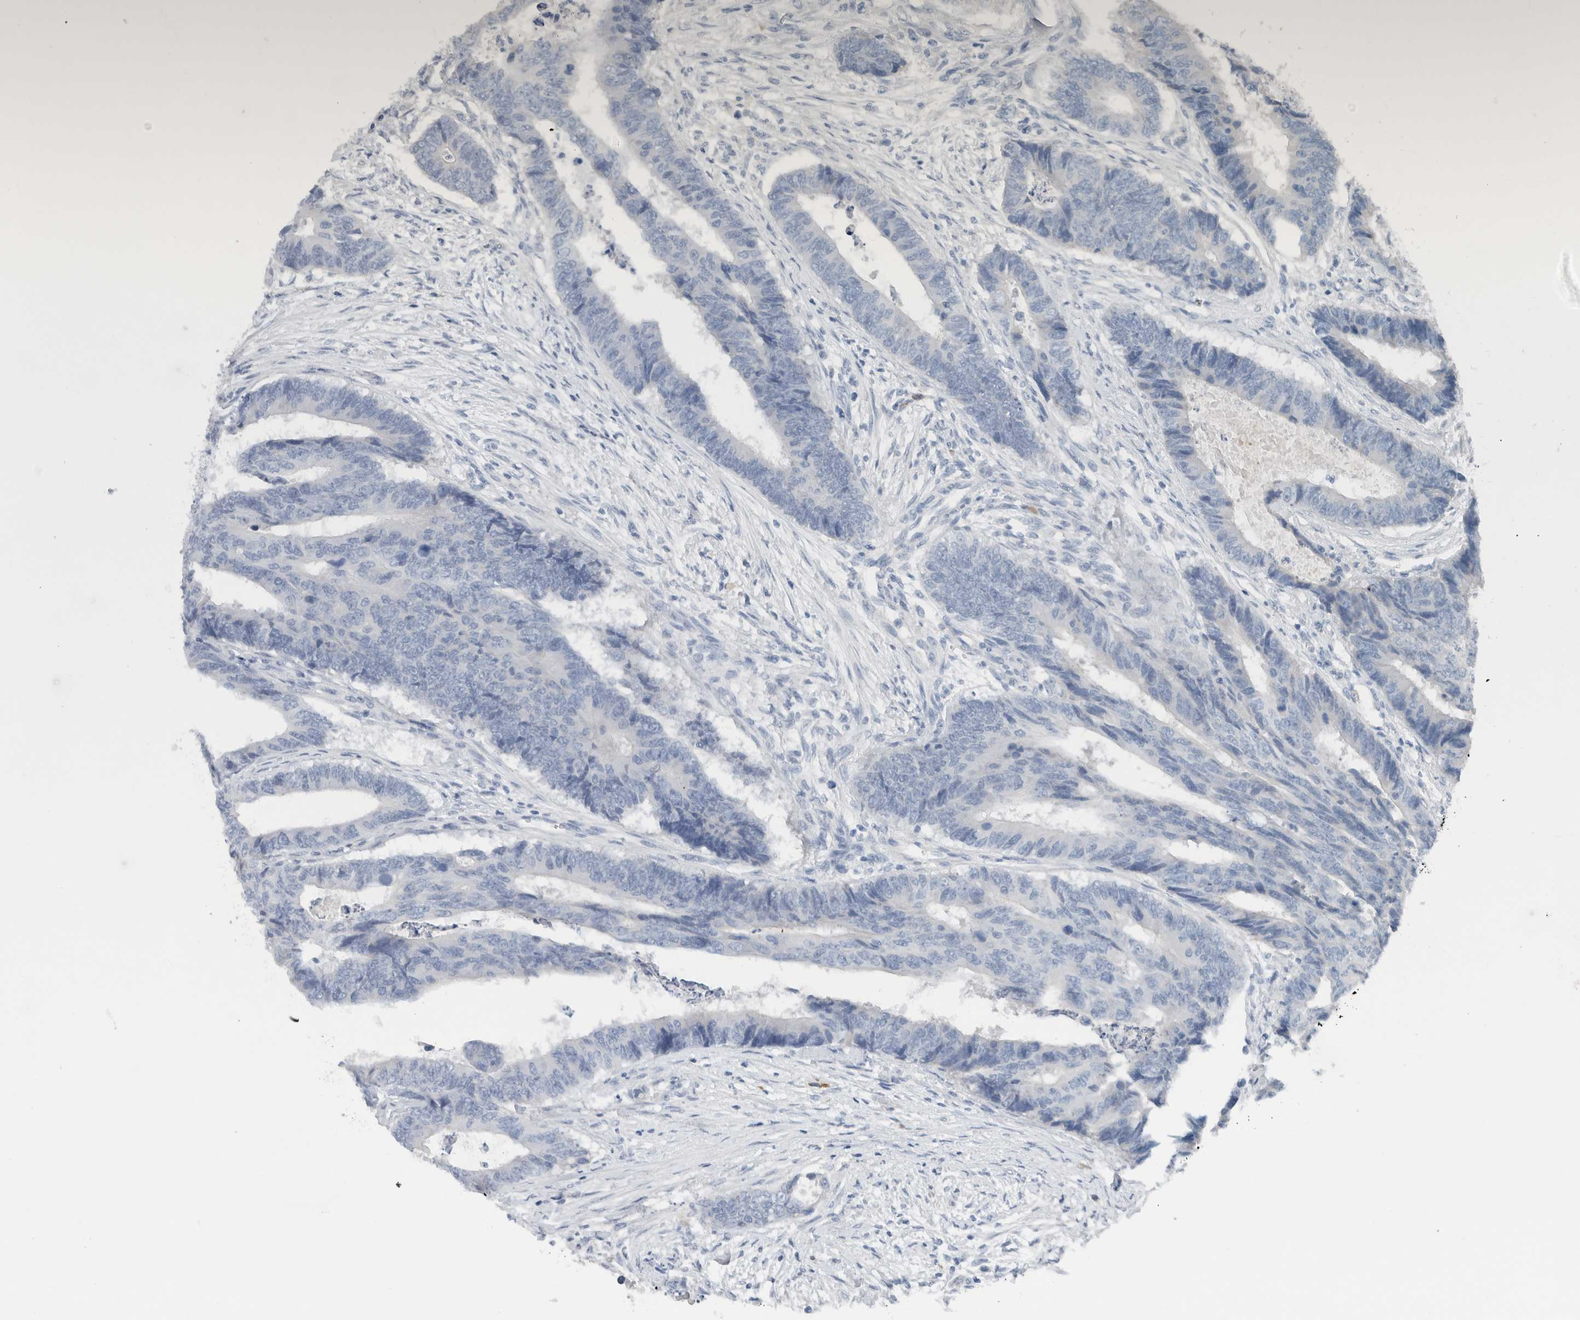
{"staining": {"intensity": "negative", "quantity": "none", "location": "none"}, "tissue": "colorectal cancer", "cell_type": "Tumor cells", "image_type": "cancer", "snomed": [{"axis": "morphology", "description": "Adenocarcinoma, NOS"}, {"axis": "topography", "description": "Rectum"}], "caption": "Immunohistochemical staining of colorectal cancer exhibits no significant expression in tumor cells.", "gene": "DUOX1", "patient": {"sex": "male", "age": 84}}